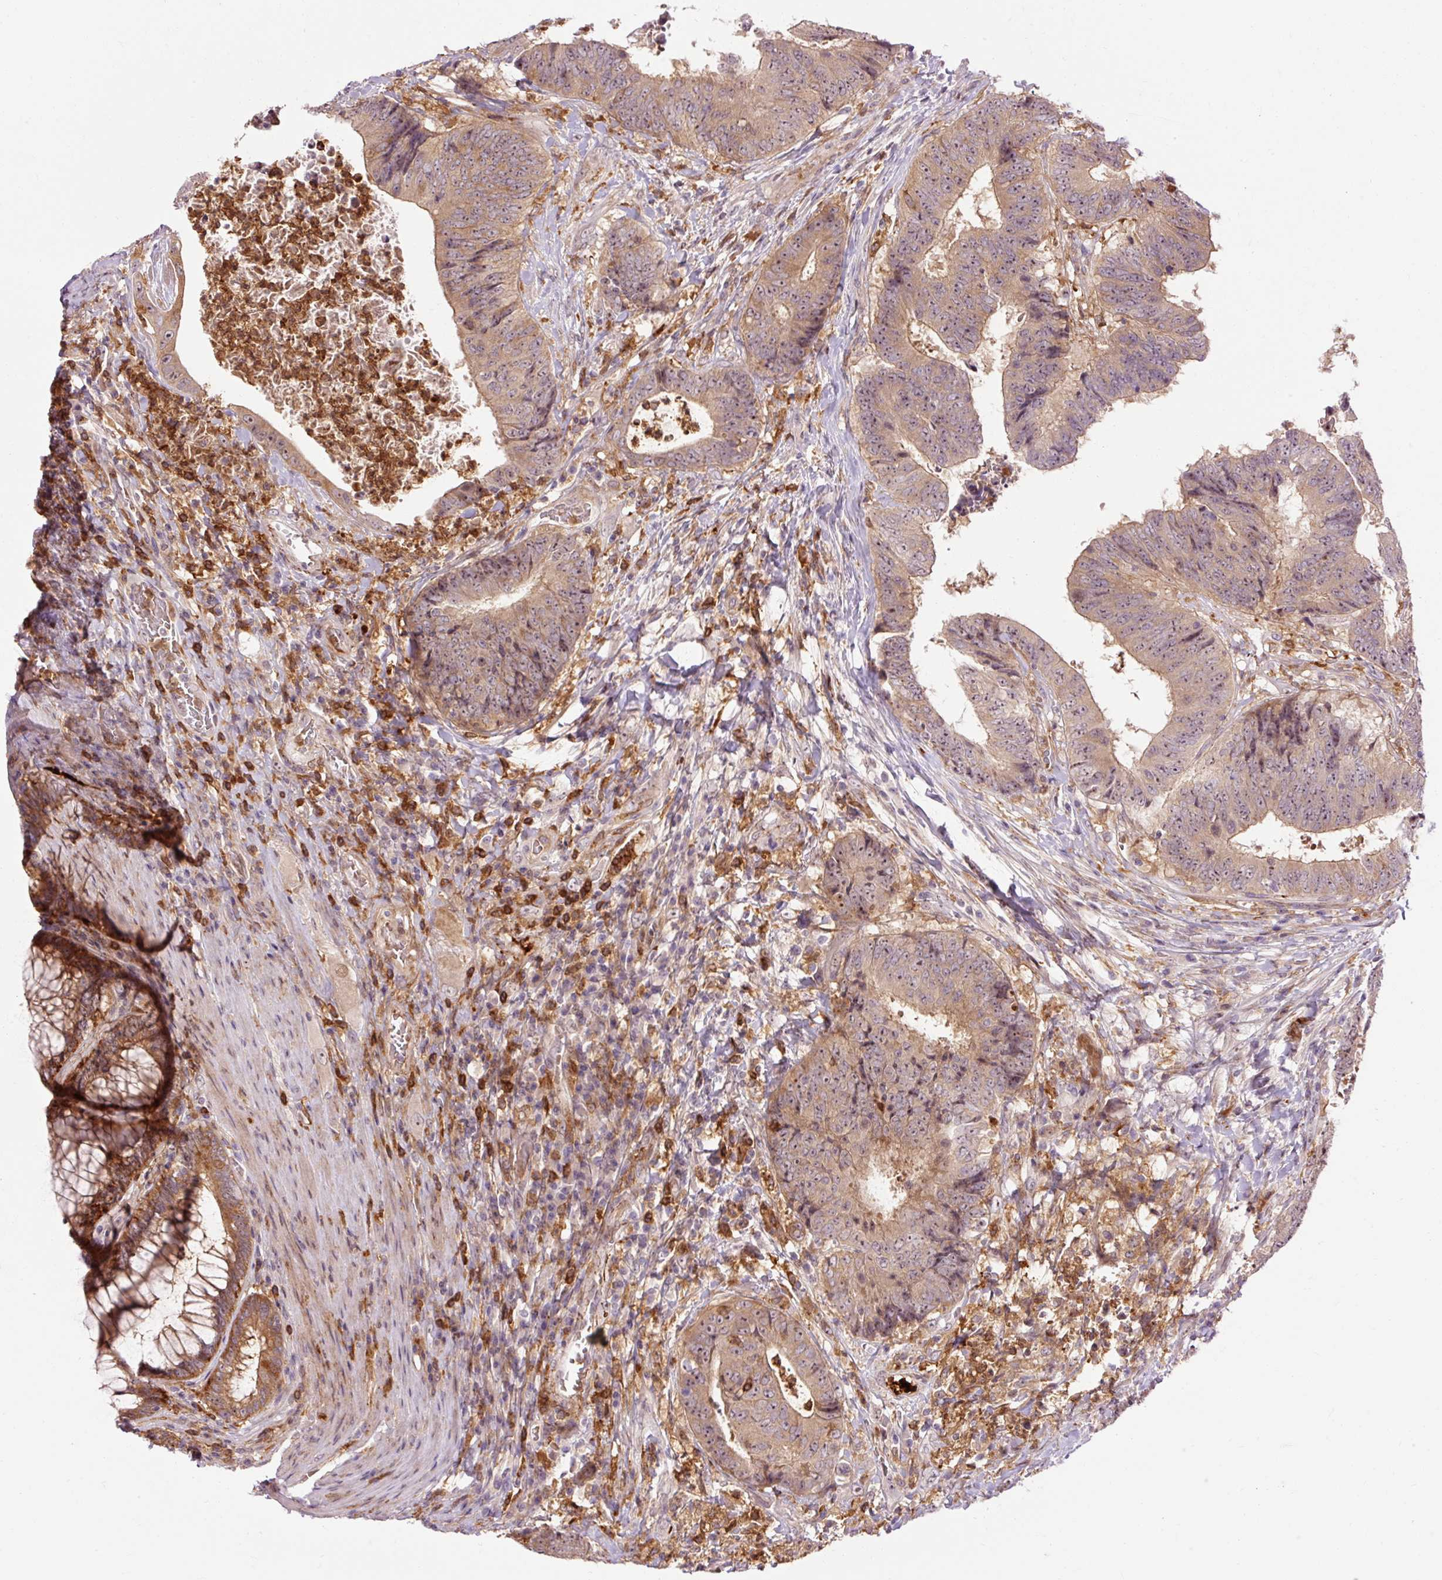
{"staining": {"intensity": "moderate", "quantity": ">75%", "location": "cytoplasmic/membranous"}, "tissue": "colorectal cancer", "cell_type": "Tumor cells", "image_type": "cancer", "snomed": [{"axis": "morphology", "description": "Adenocarcinoma, NOS"}, {"axis": "topography", "description": "Rectum"}], "caption": "Moderate cytoplasmic/membranous staining is seen in approximately >75% of tumor cells in adenocarcinoma (colorectal).", "gene": "CEBPZ", "patient": {"sex": "male", "age": 72}}